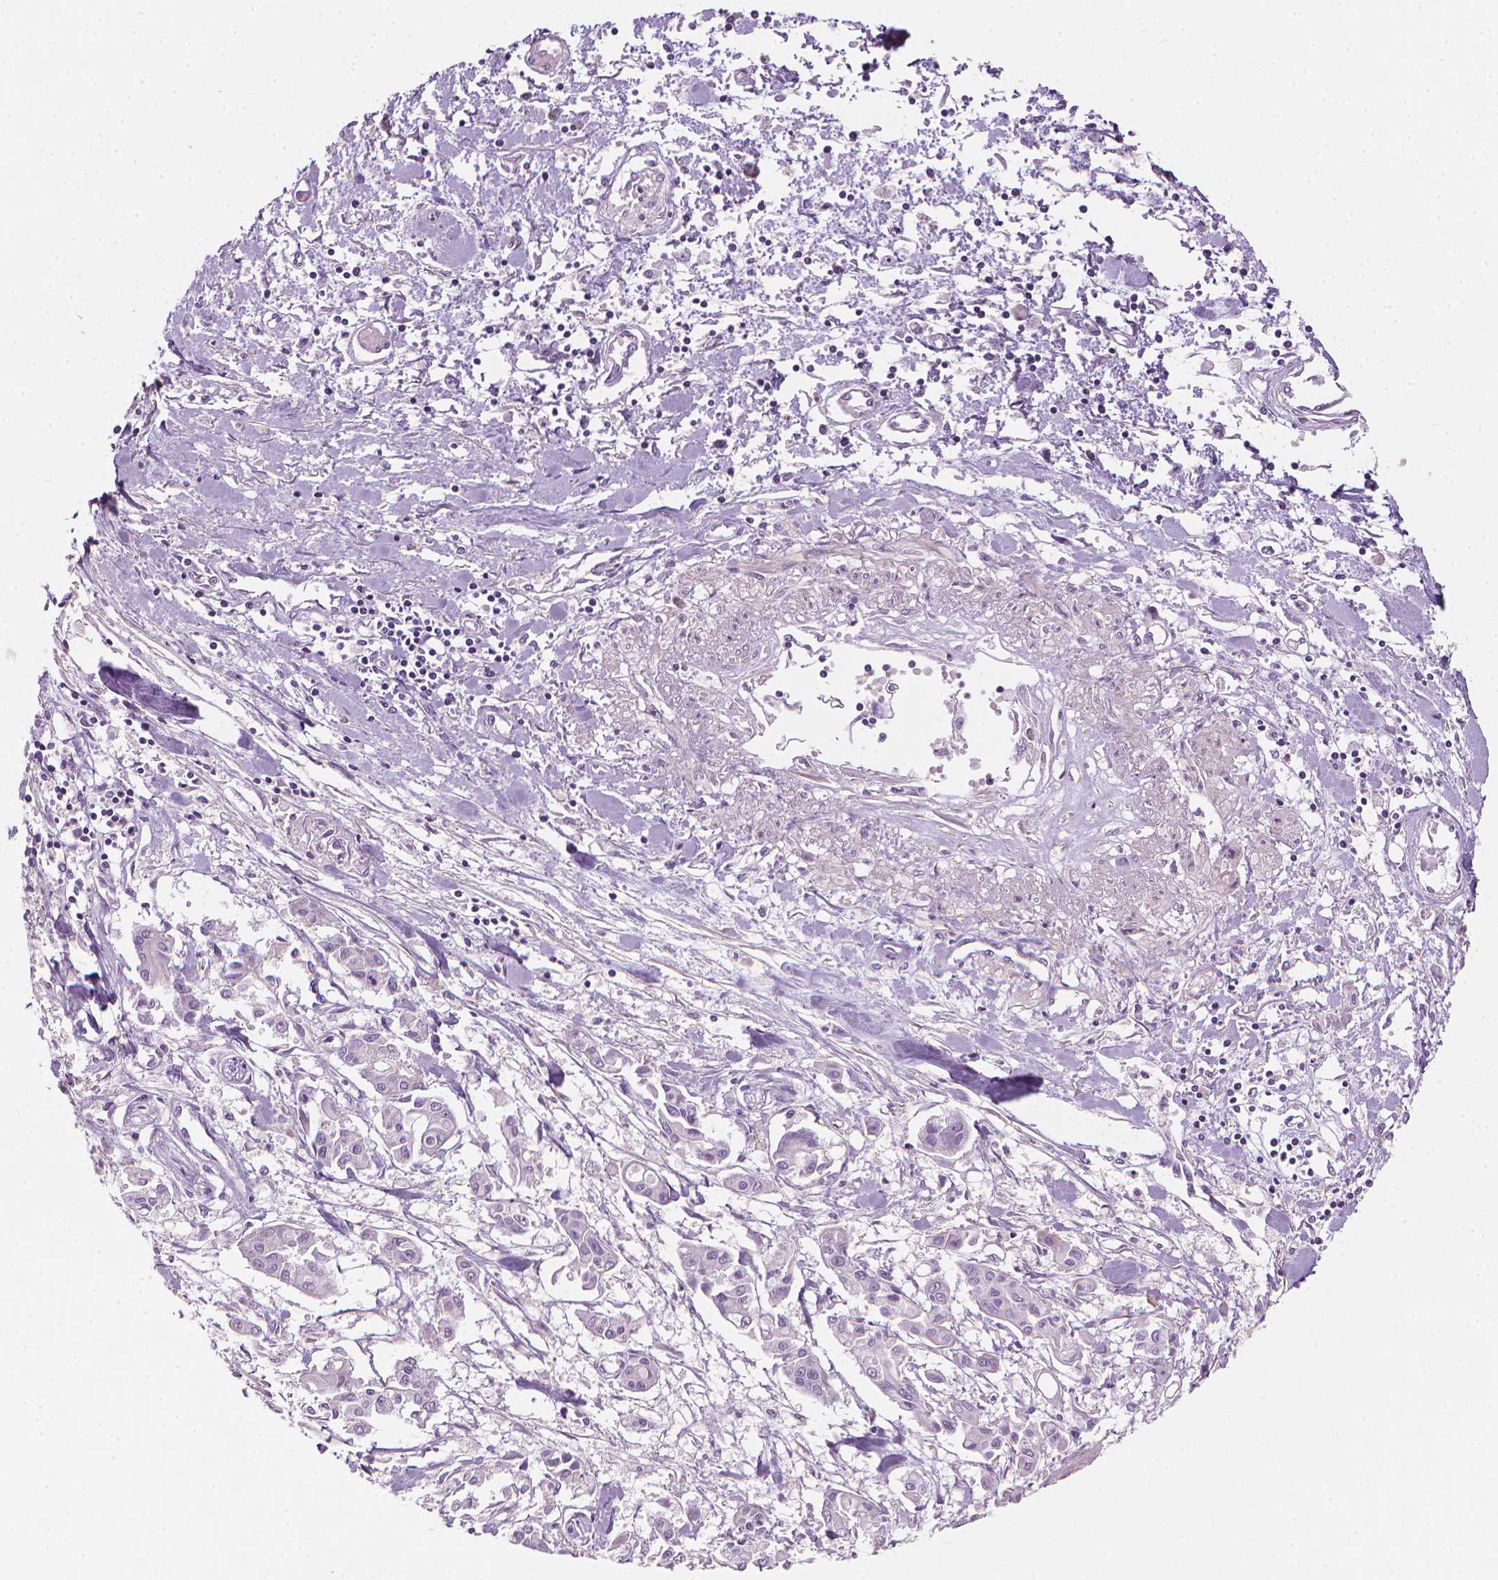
{"staining": {"intensity": "negative", "quantity": "none", "location": "none"}, "tissue": "pancreatic cancer", "cell_type": "Tumor cells", "image_type": "cancer", "snomed": [{"axis": "morphology", "description": "Adenocarcinoma, NOS"}, {"axis": "topography", "description": "Pancreas"}], "caption": "Pancreatic cancer stained for a protein using IHC displays no staining tumor cells.", "gene": "SAXO2", "patient": {"sex": "male", "age": 61}}